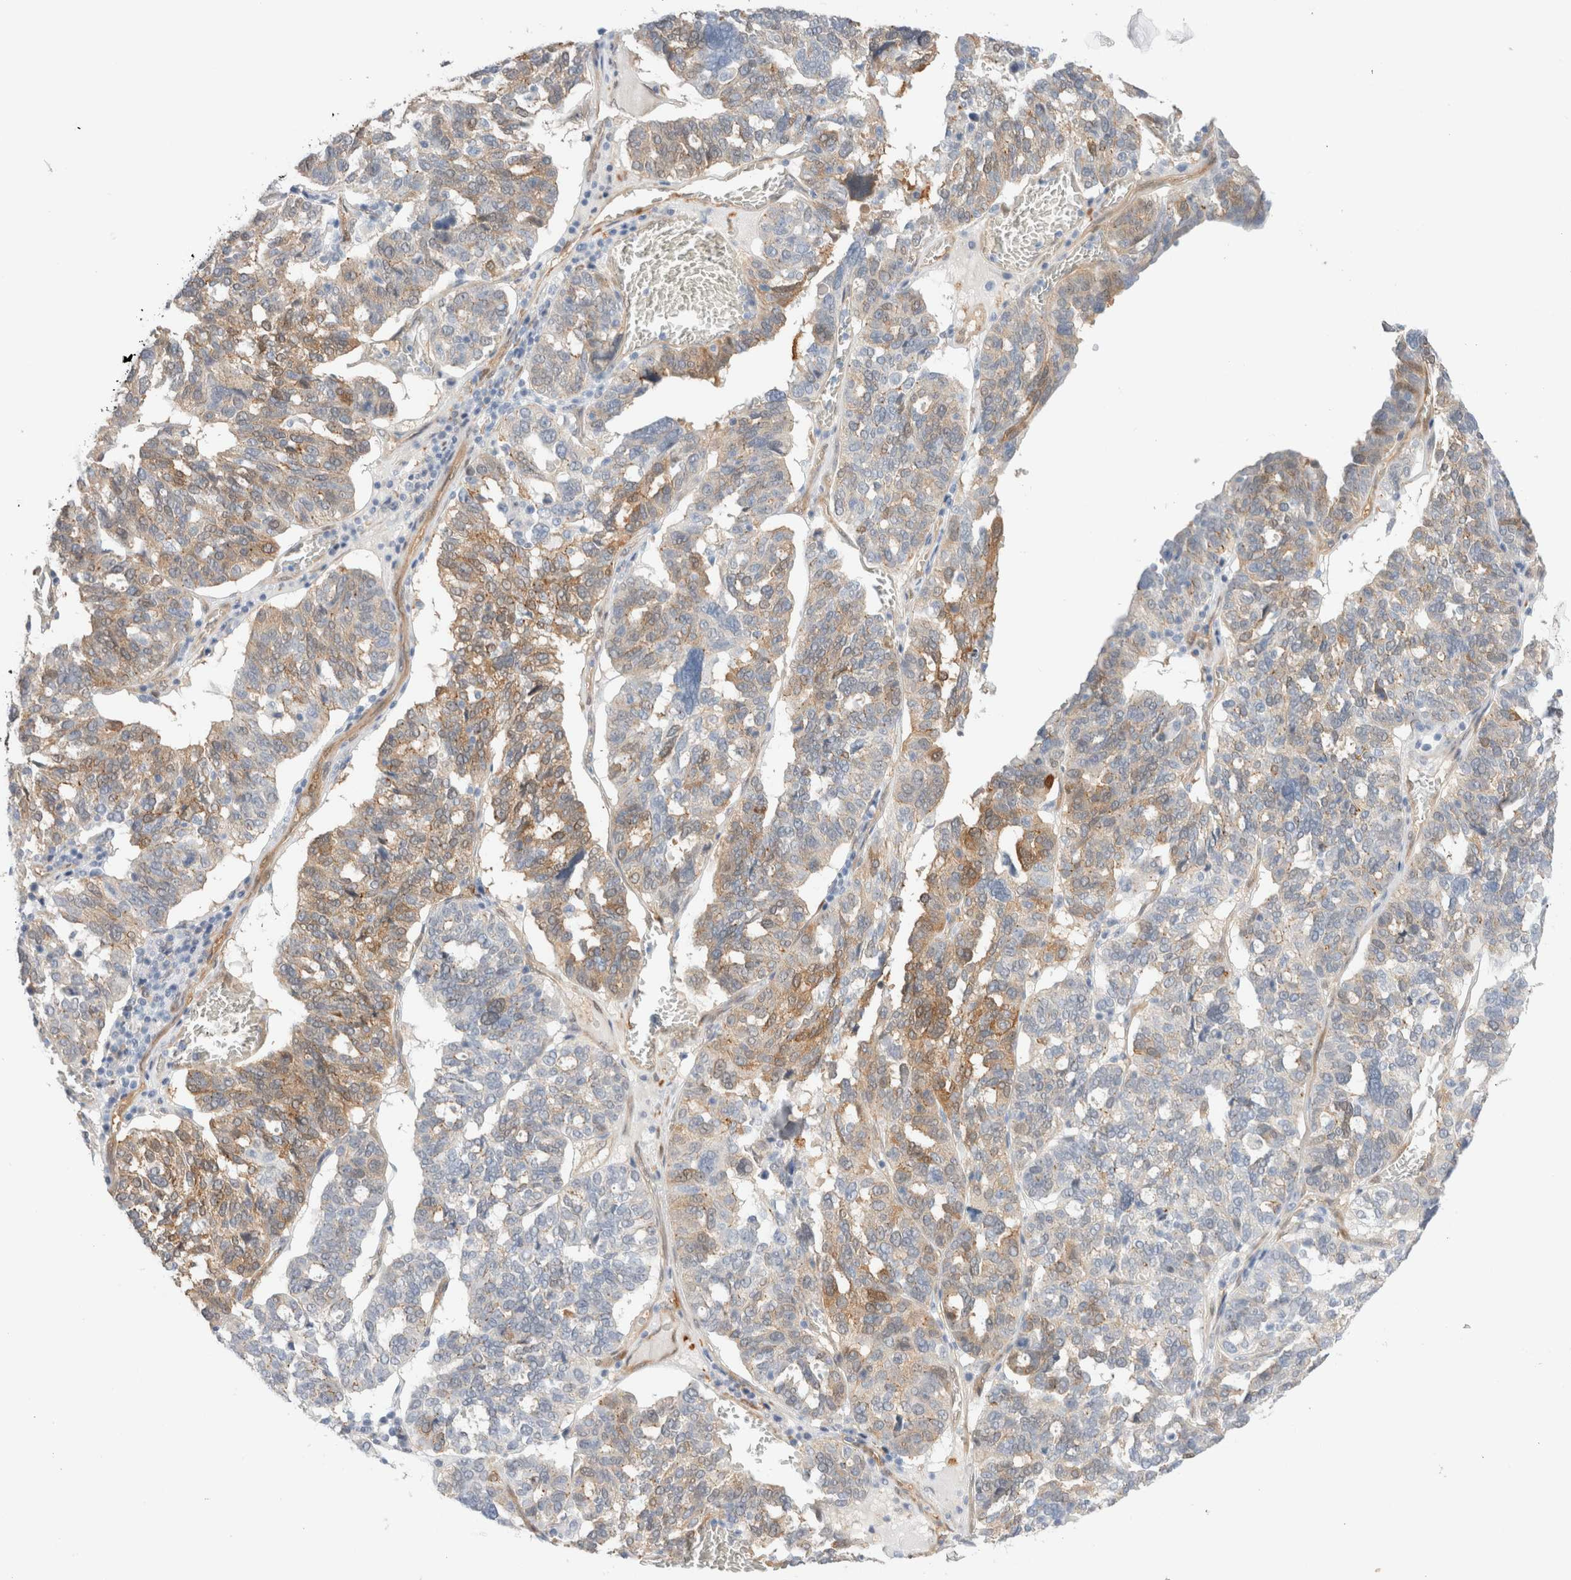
{"staining": {"intensity": "moderate", "quantity": "25%-75%", "location": "cytoplasmic/membranous"}, "tissue": "ovarian cancer", "cell_type": "Tumor cells", "image_type": "cancer", "snomed": [{"axis": "morphology", "description": "Cystadenocarcinoma, serous, NOS"}, {"axis": "topography", "description": "Ovary"}], "caption": "Protein analysis of ovarian cancer tissue shows moderate cytoplasmic/membranous expression in about 25%-75% of tumor cells. The staining was performed using DAB (3,3'-diaminobenzidine), with brown indicating positive protein expression. Nuclei are stained blue with hematoxylin.", "gene": "LMCD1", "patient": {"sex": "female", "age": 59}}